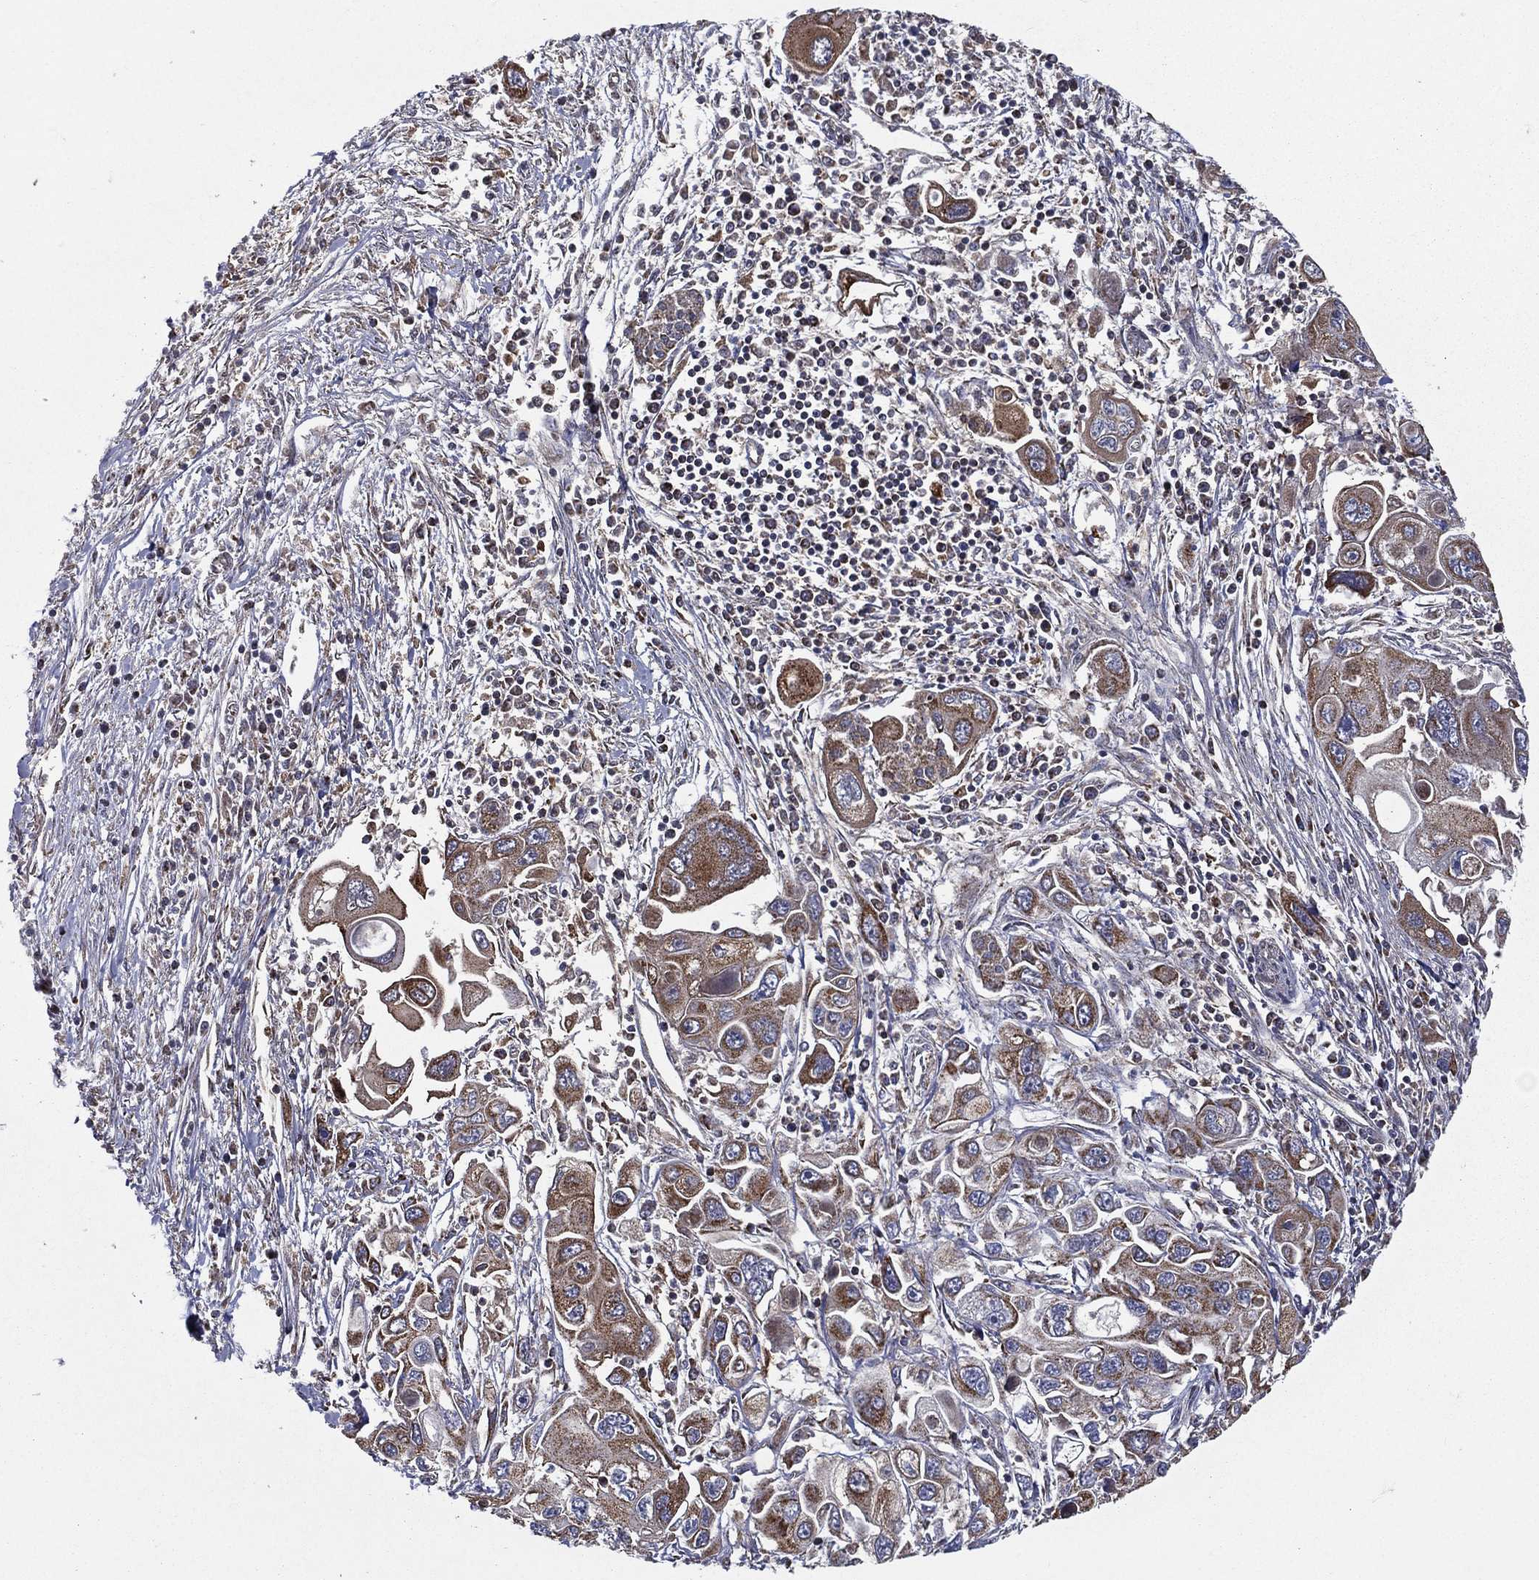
{"staining": {"intensity": "moderate", "quantity": "<25%", "location": "cytoplasmic/membranous"}, "tissue": "pancreatic cancer", "cell_type": "Tumor cells", "image_type": "cancer", "snomed": [{"axis": "morphology", "description": "Adenocarcinoma, NOS"}, {"axis": "topography", "description": "Pancreas"}], "caption": "Pancreatic cancer (adenocarcinoma) stained with a protein marker shows moderate staining in tumor cells.", "gene": "RIGI", "patient": {"sex": "male", "age": 70}}